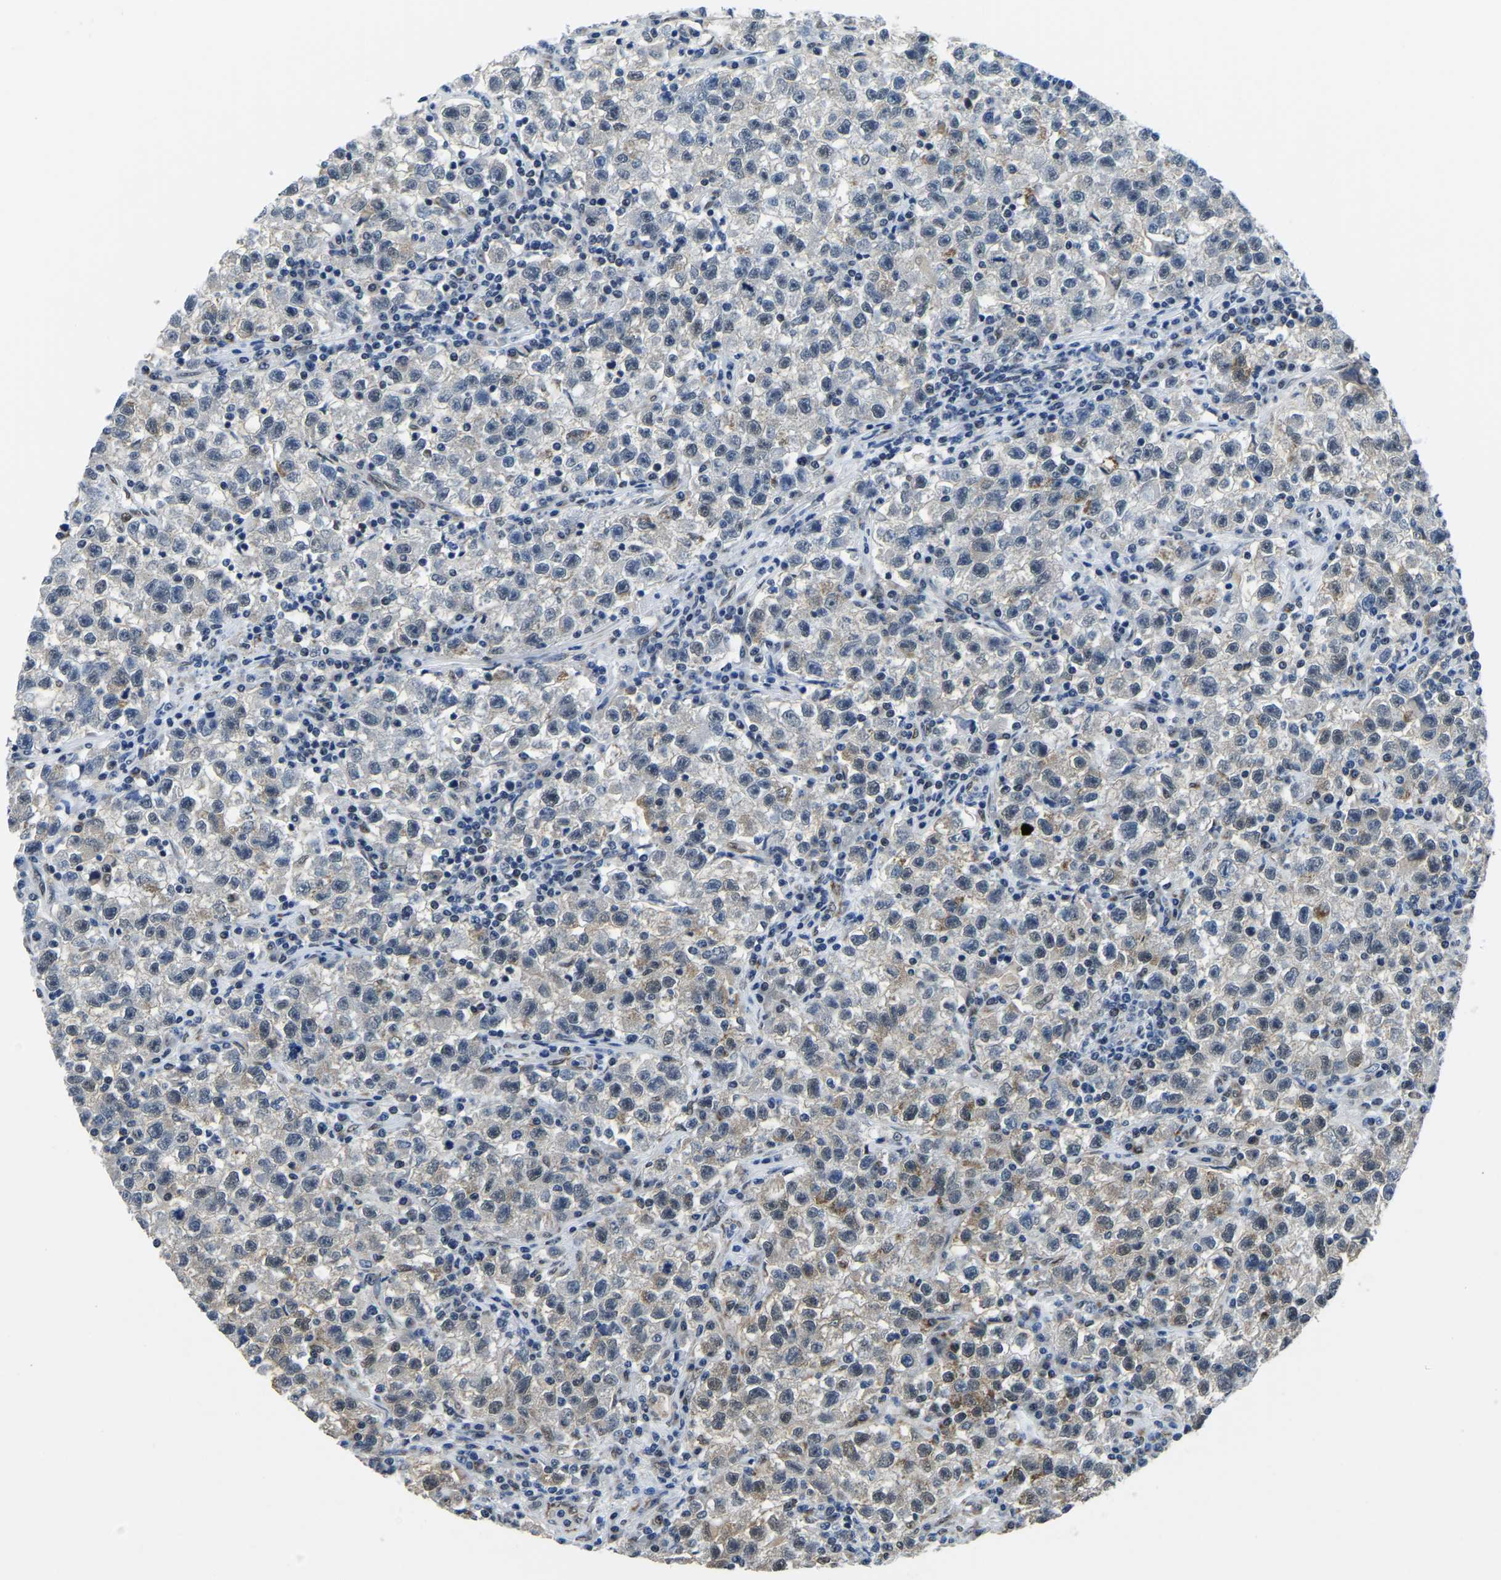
{"staining": {"intensity": "weak", "quantity": ">75%", "location": "cytoplasmic/membranous,nuclear"}, "tissue": "testis cancer", "cell_type": "Tumor cells", "image_type": "cancer", "snomed": [{"axis": "morphology", "description": "Seminoma, NOS"}, {"axis": "topography", "description": "Testis"}], "caption": "Approximately >75% of tumor cells in human seminoma (testis) exhibit weak cytoplasmic/membranous and nuclear protein expression as visualized by brown immunohistochemical staining.", "gene": "BNIP3L", "patient": {"sex": "male", "age": 22}}